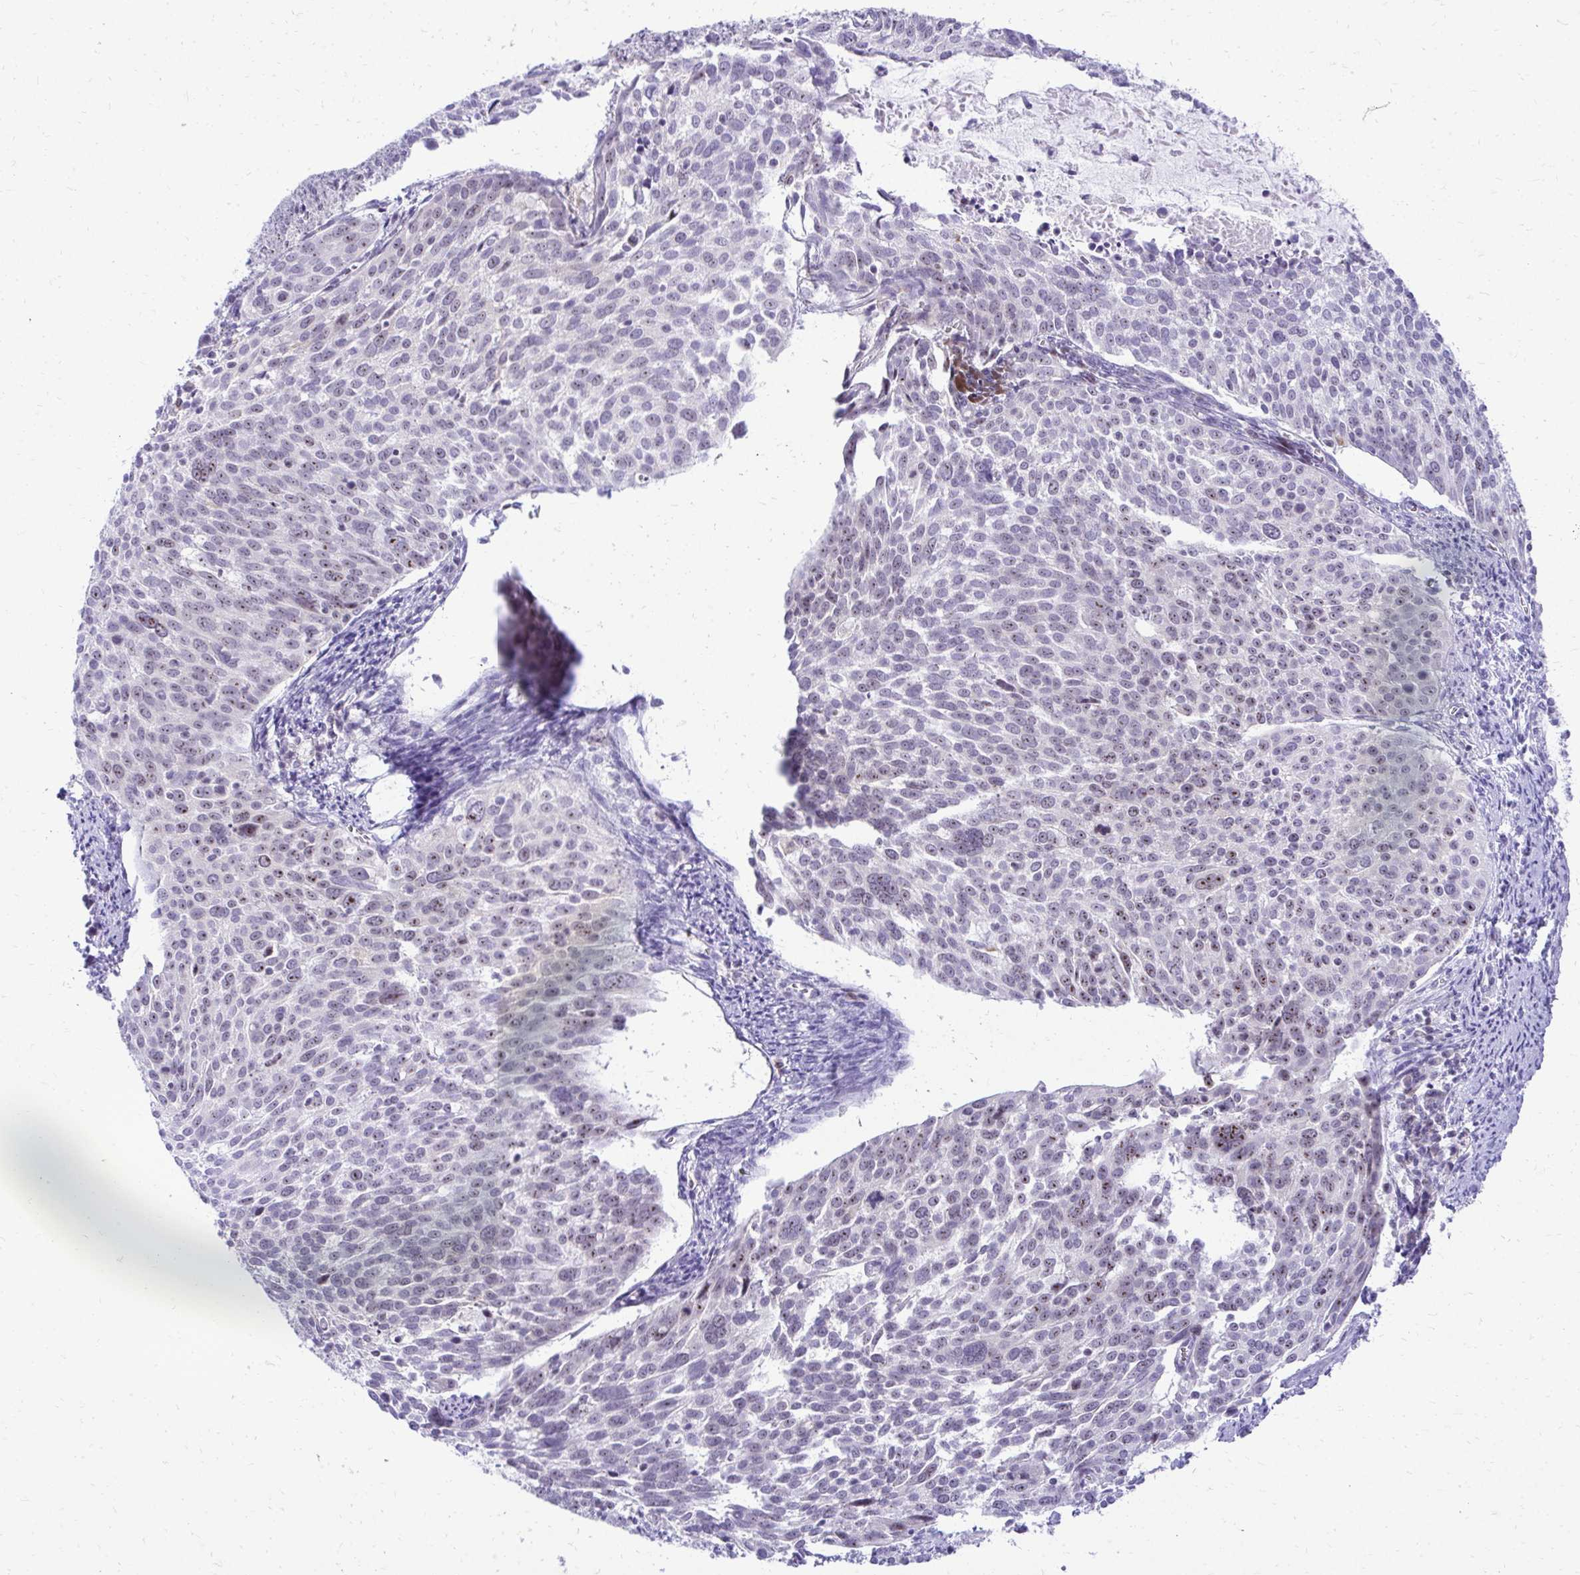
{"staining": {"intensity": "weak", "quantity": "25%-75%", "location": "nuclear"}, "tissue": "cervical cancer", "cell_type": "Tumor cells", "image_type": "cancer", "snomed": [{"axis": "morphology", "description": "Squamous cell carcinoma, NOS"}, {"axis": "topography", "description": "Cervix"}], "caption": "A brown stain highlights weak nuclear staining of a protein in human cervical squamous cell carcinoma tumor cells.", "gene": "NIFK", "patient": {"sex": "female", "age": 39}}